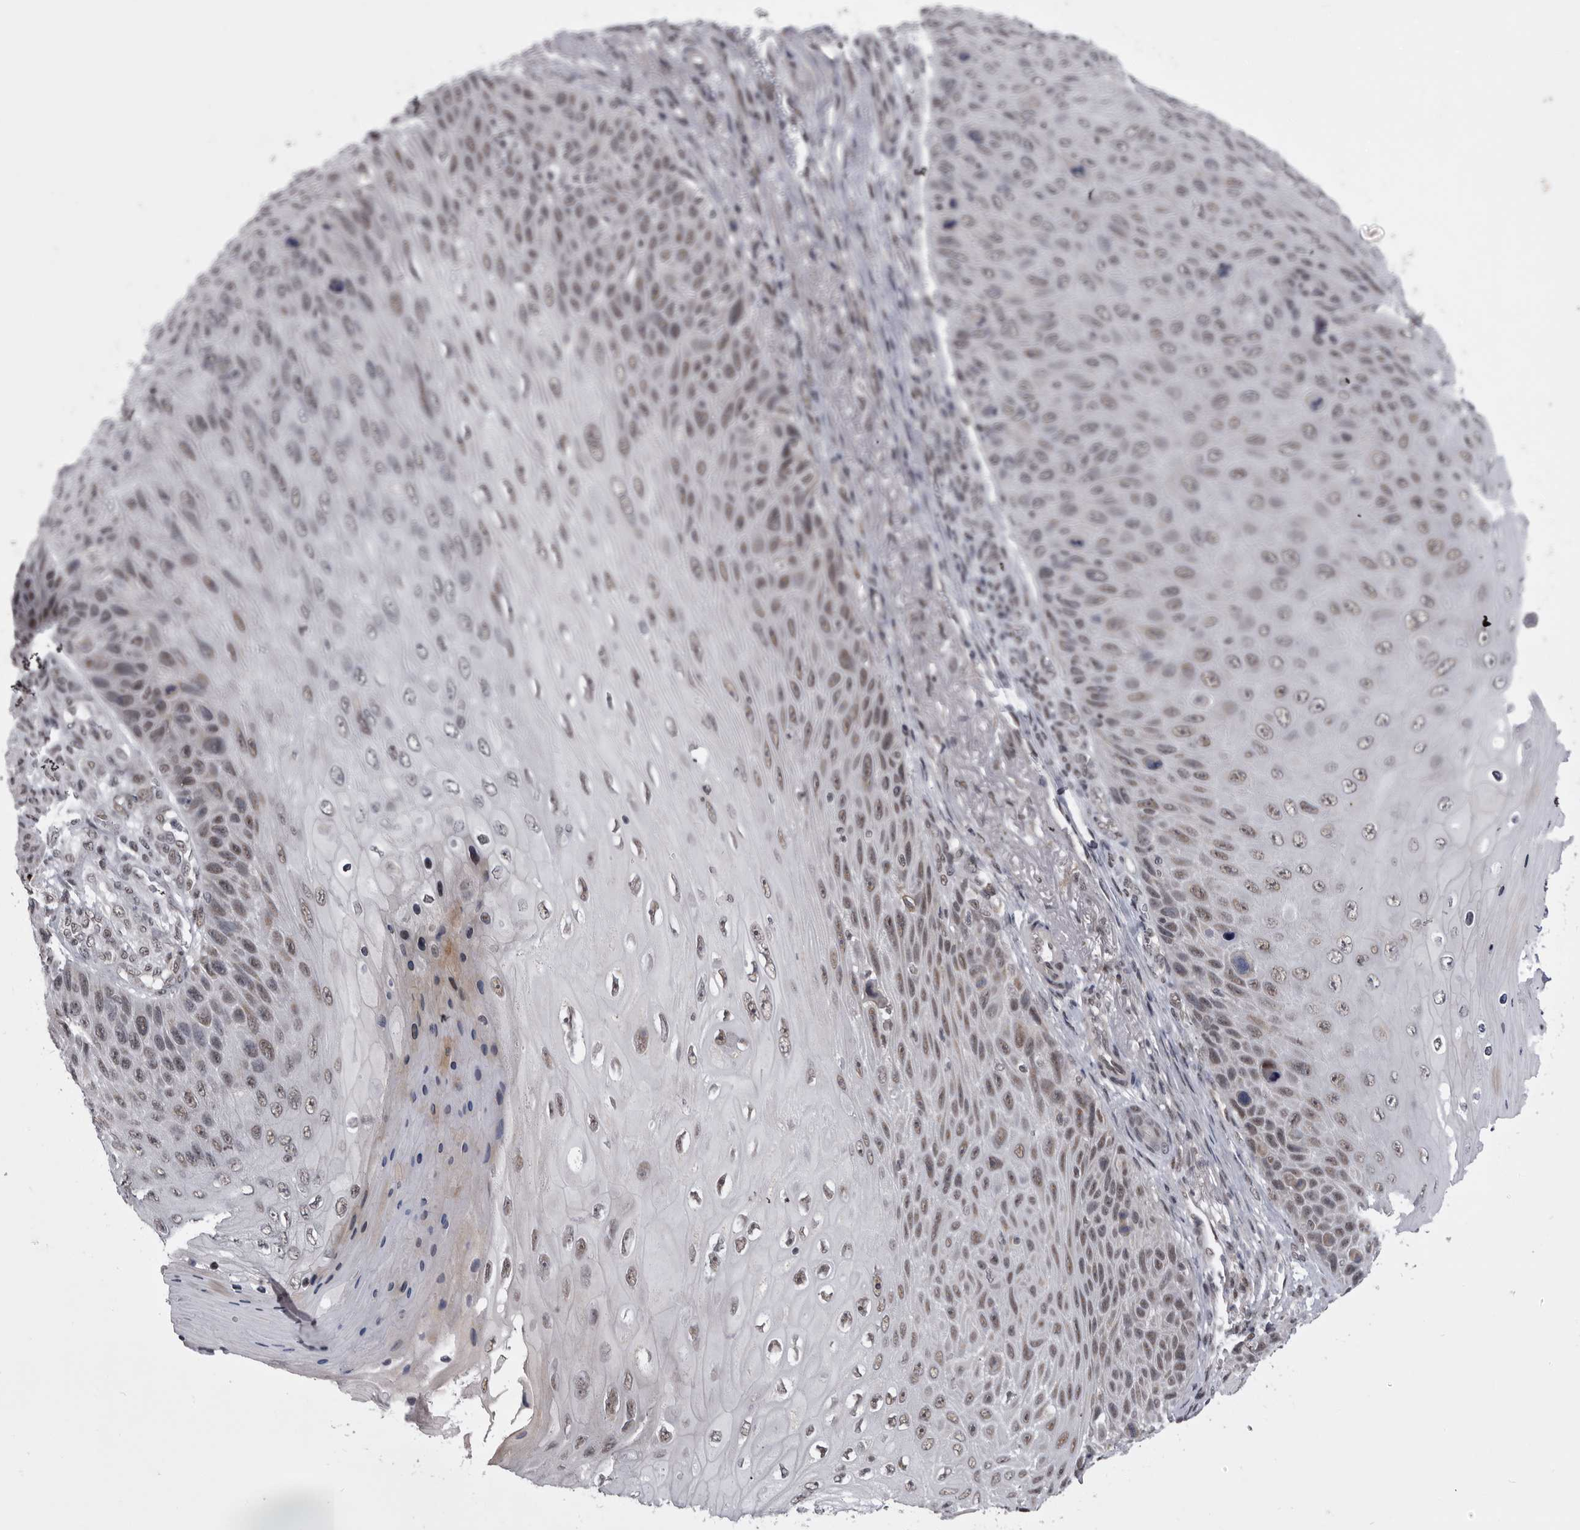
{"staining": {"intensity": "weak", "quantity": "25%-75%", "location": "nuclear"}, "tissue": "skin cancer", "cell_type": "Tumor cells", "image_type": "cancer", "snomed": [{"axis": "morphology", "description": "Squamous cell carcinoma, NOS"}, {"axis": "topography", "description": "Skin"}], "caption": "The histopathology image demonstrates staining of skin squamous cell carcinoma, revealing weak nuclear protein expression (brown color) within tumor cells.", "gene": "PRPF3", "patient": {"sex": "female", "age": 88}}